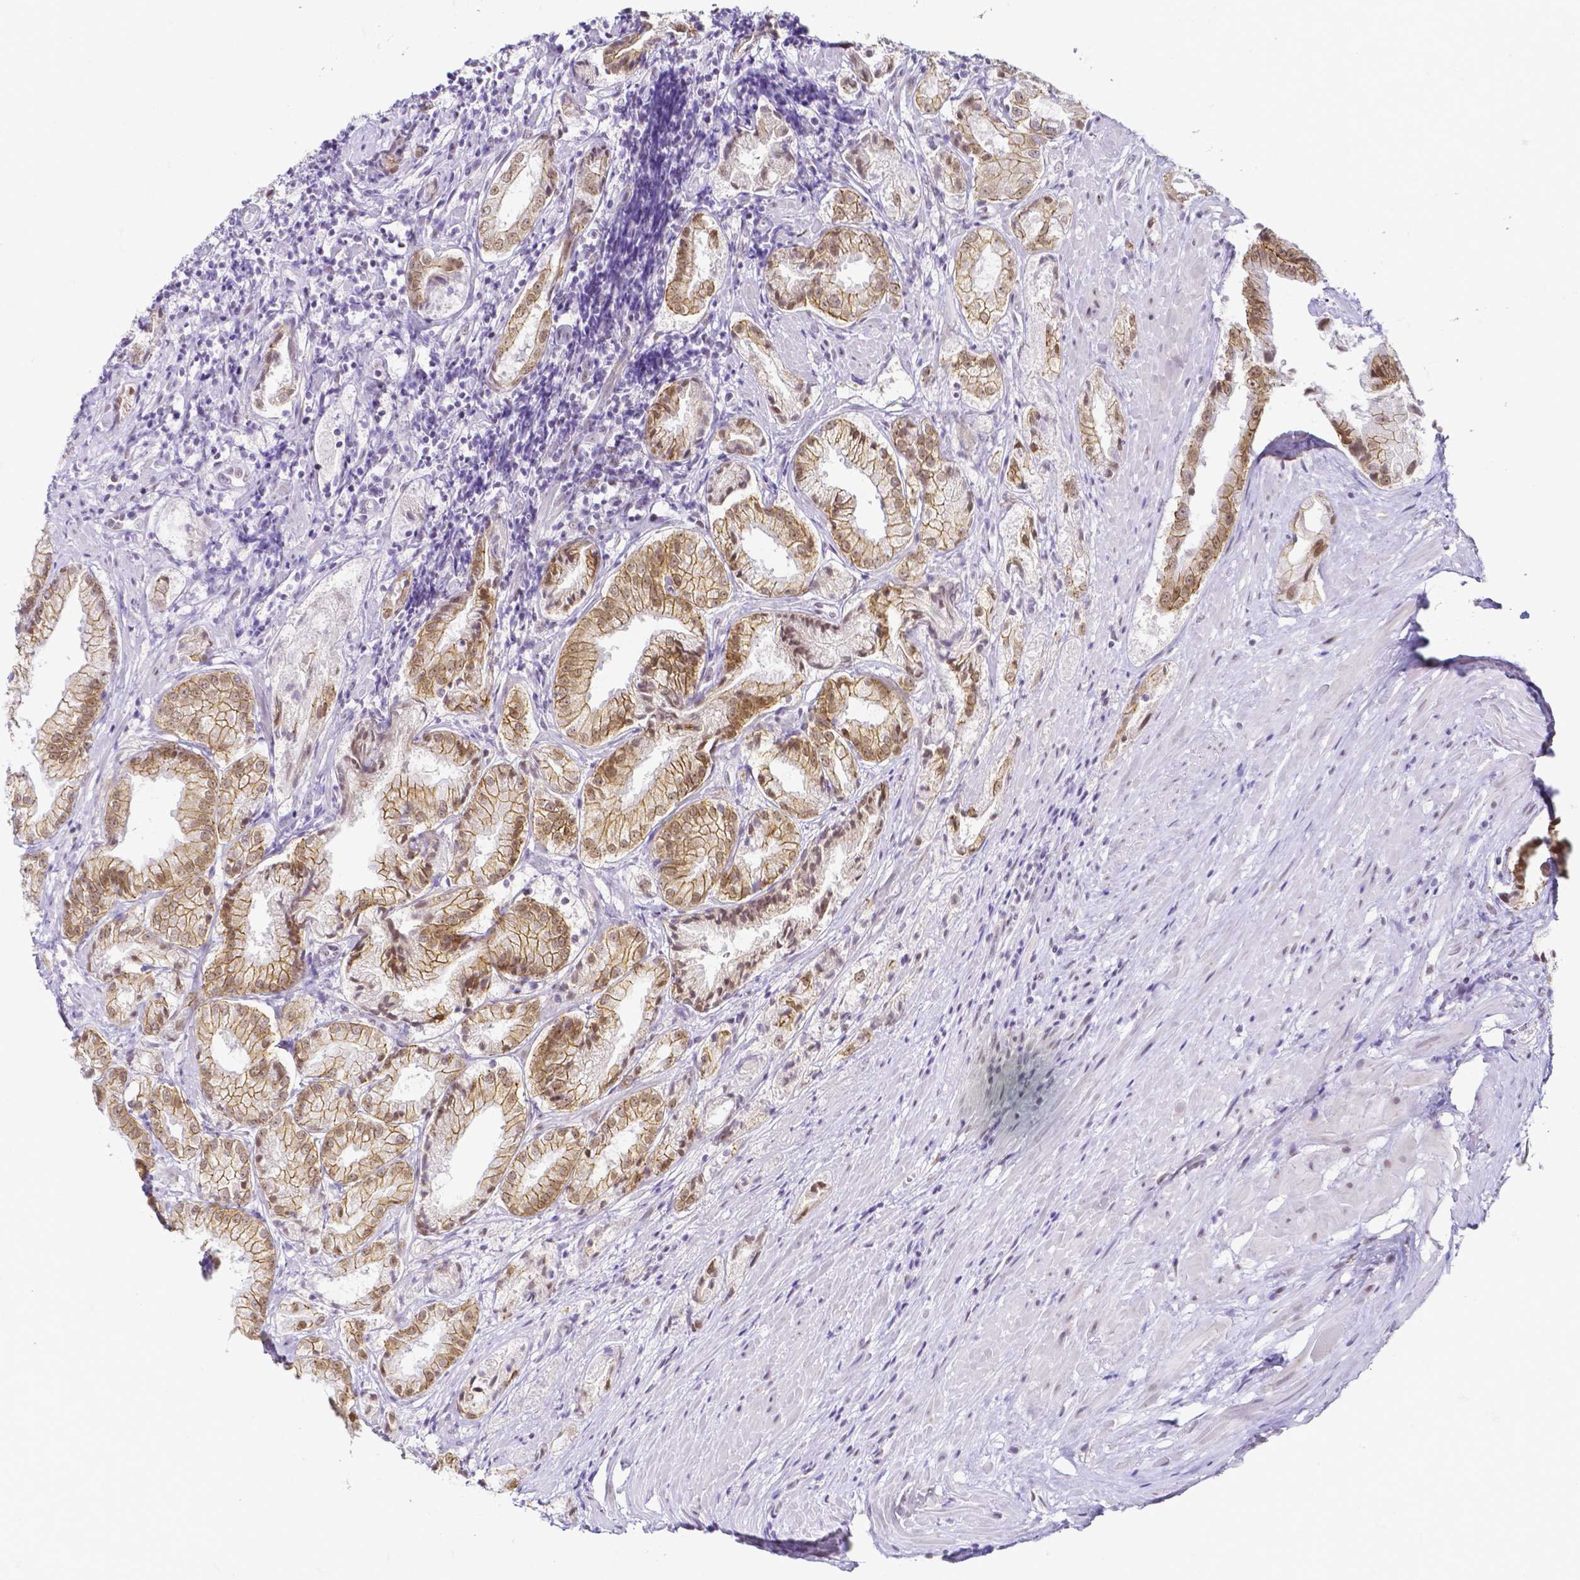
{"staining": {"intensity": "moderate", "quantity": "25%-75%", "location": "cytoplasmic/membranous,nuclear"}, "tissue": "prostate cancer", "cell_type": "Tumor cells", "image_type": "cancer", "snomed": [{"axis": "morphology", "description": "Adenocarcinoma, High grade"}, {"axis": "topography", "description": "Prostate"}], "caption": "Protein expression analysis of human prostate cancer (high-grade adenocarcinoma) reveals moderate cytoplasmic/membranous and nuclear positivity in approximately 25%-75% of tumor cells. (DAB IHC with brightfield microscopy, high magnification).", "gene": "FAM83G", "patient": {"sex": "male", "age": 61}}